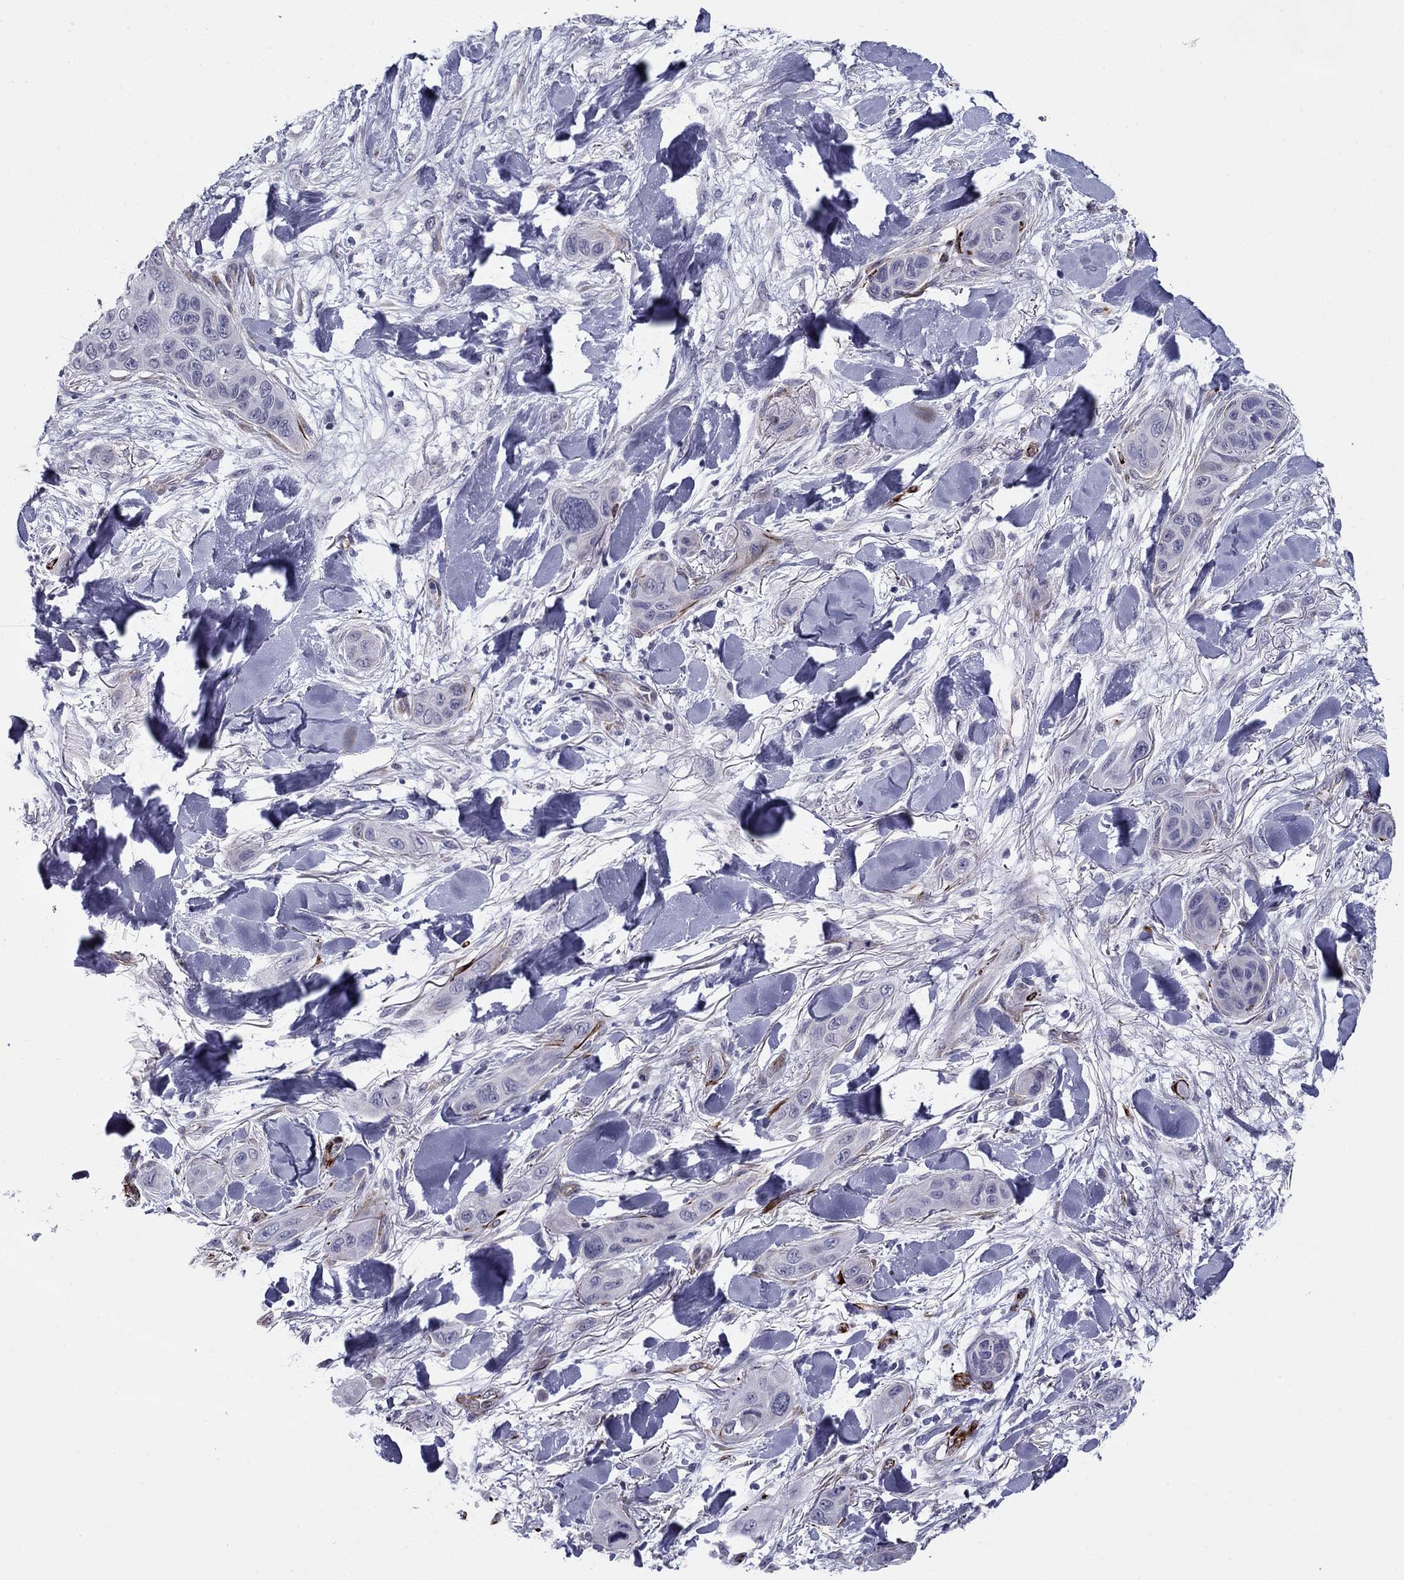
{"staining": {"intensity": "negative", "quantity": "none", "location": "none"}, "tissue": "skin cancer", "cell_type": "Tumor cells", "image_type": "cancer", "snomed": [{"axis": "morphology", "description": "Squamous cell carcinoma, NOS"}, {"axis": "topography", "description": "Skin"}], "caption": "Immunohistochemistry (IHC) micrograph of human skin cancer stained for a protein (brown), which demonstrates no expression in tumor cells. (DAB (3,3'-diaminobenzidine) immunohistochemistry (IHC) visualized using brightfield microscopy, high magnification).", "gene": "ANKS4B", "patient": {"sex": "male", "age": 78}}